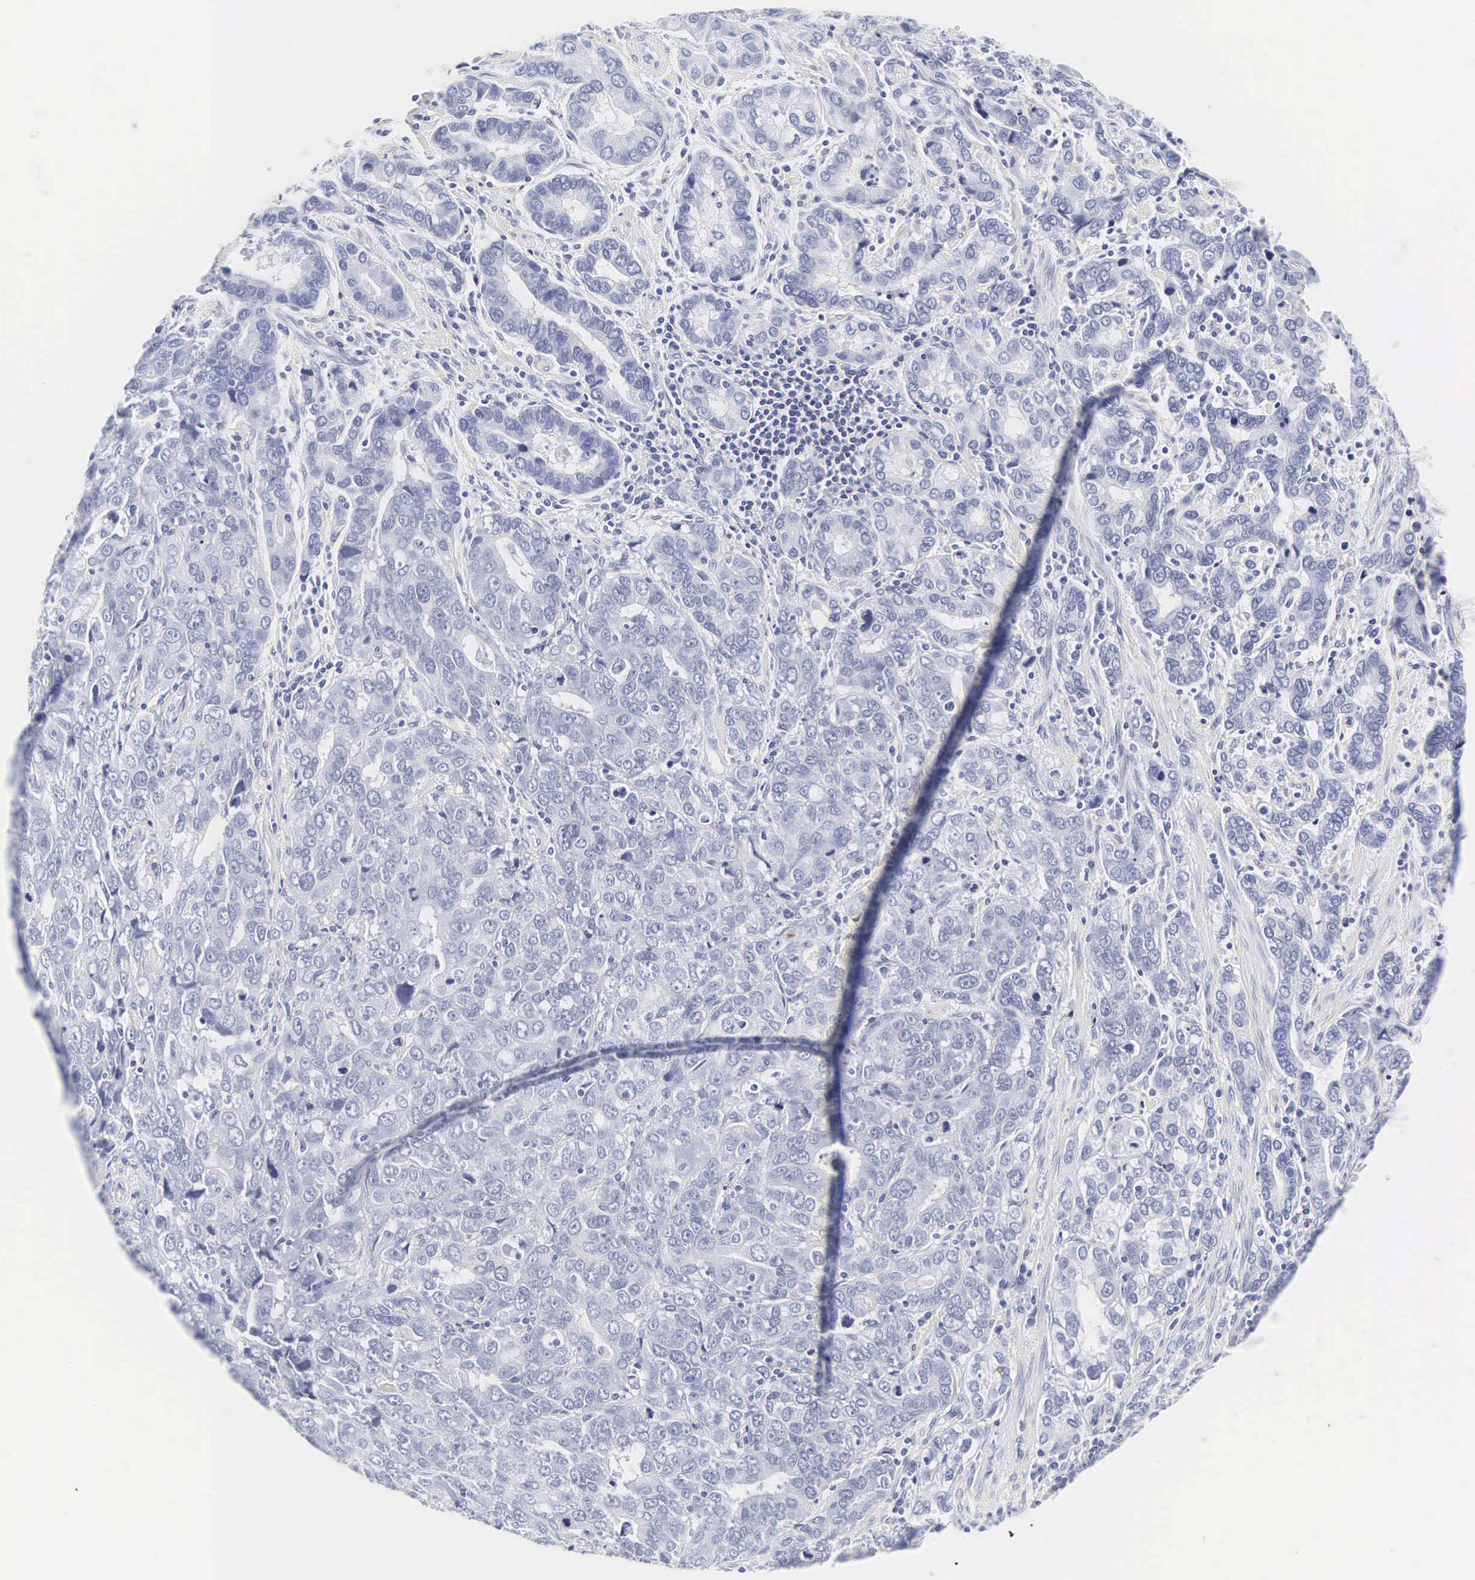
{"staining": {"intensity": "negative", "quantity": "none", "location": "none"}, "tissue": "stomach cancer", "cell_type": "Tumor cells", "image_type": "cancer", "snomed": [{"axis": "morphology", "description": "Adenocarcinoma, NOS"}, {"axis": "topography", "description": "Stomach, upper"}], "caption": "Adenocarcinoma (stomach) stained for a protein using IHC shows no expression tumor cells.", "gene": "INS", "patient": {"sex": "male", "age": 76}}